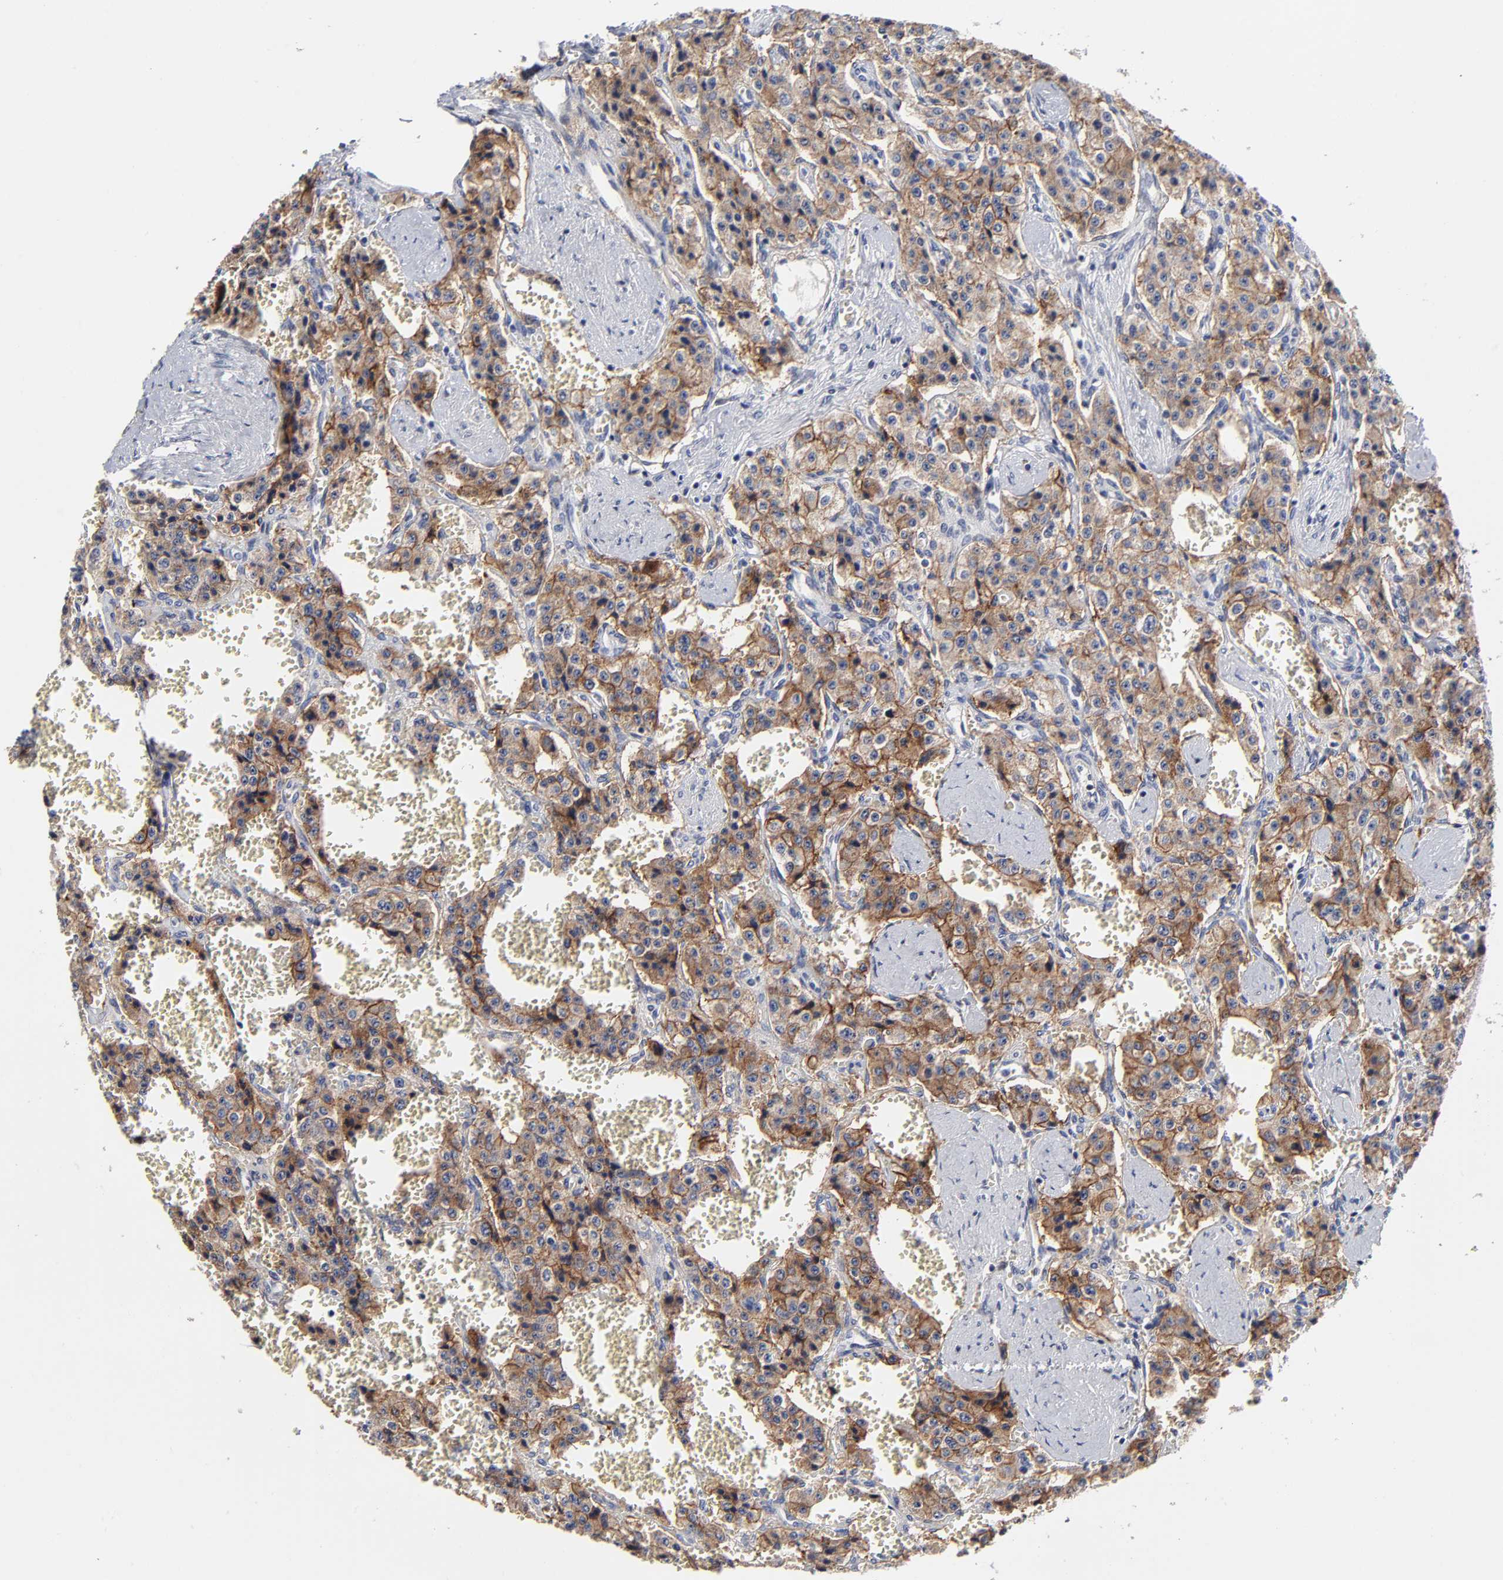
{"staining": {"intensity": "moderate", "quantity": ">75%", "location": "cytoplasmic/membranous"}, "tissue": "carcinoid", "cell_type": "Tumor cells", "image_type": "cancer", "snomed": [{"axis": "morphology", "description": "Carcinoid, malignant, NOS"}, {"axis": "topography", "description": "Small intestine"}], "caption": "Protein positivity by immunohistochemistry (IHC) reveals moderate cytoplasmic/membranous staining in about >75% of tumor cells in carcinoid.", "gene": "CXADR", "patient": {"sex": "male", "age": 52}}